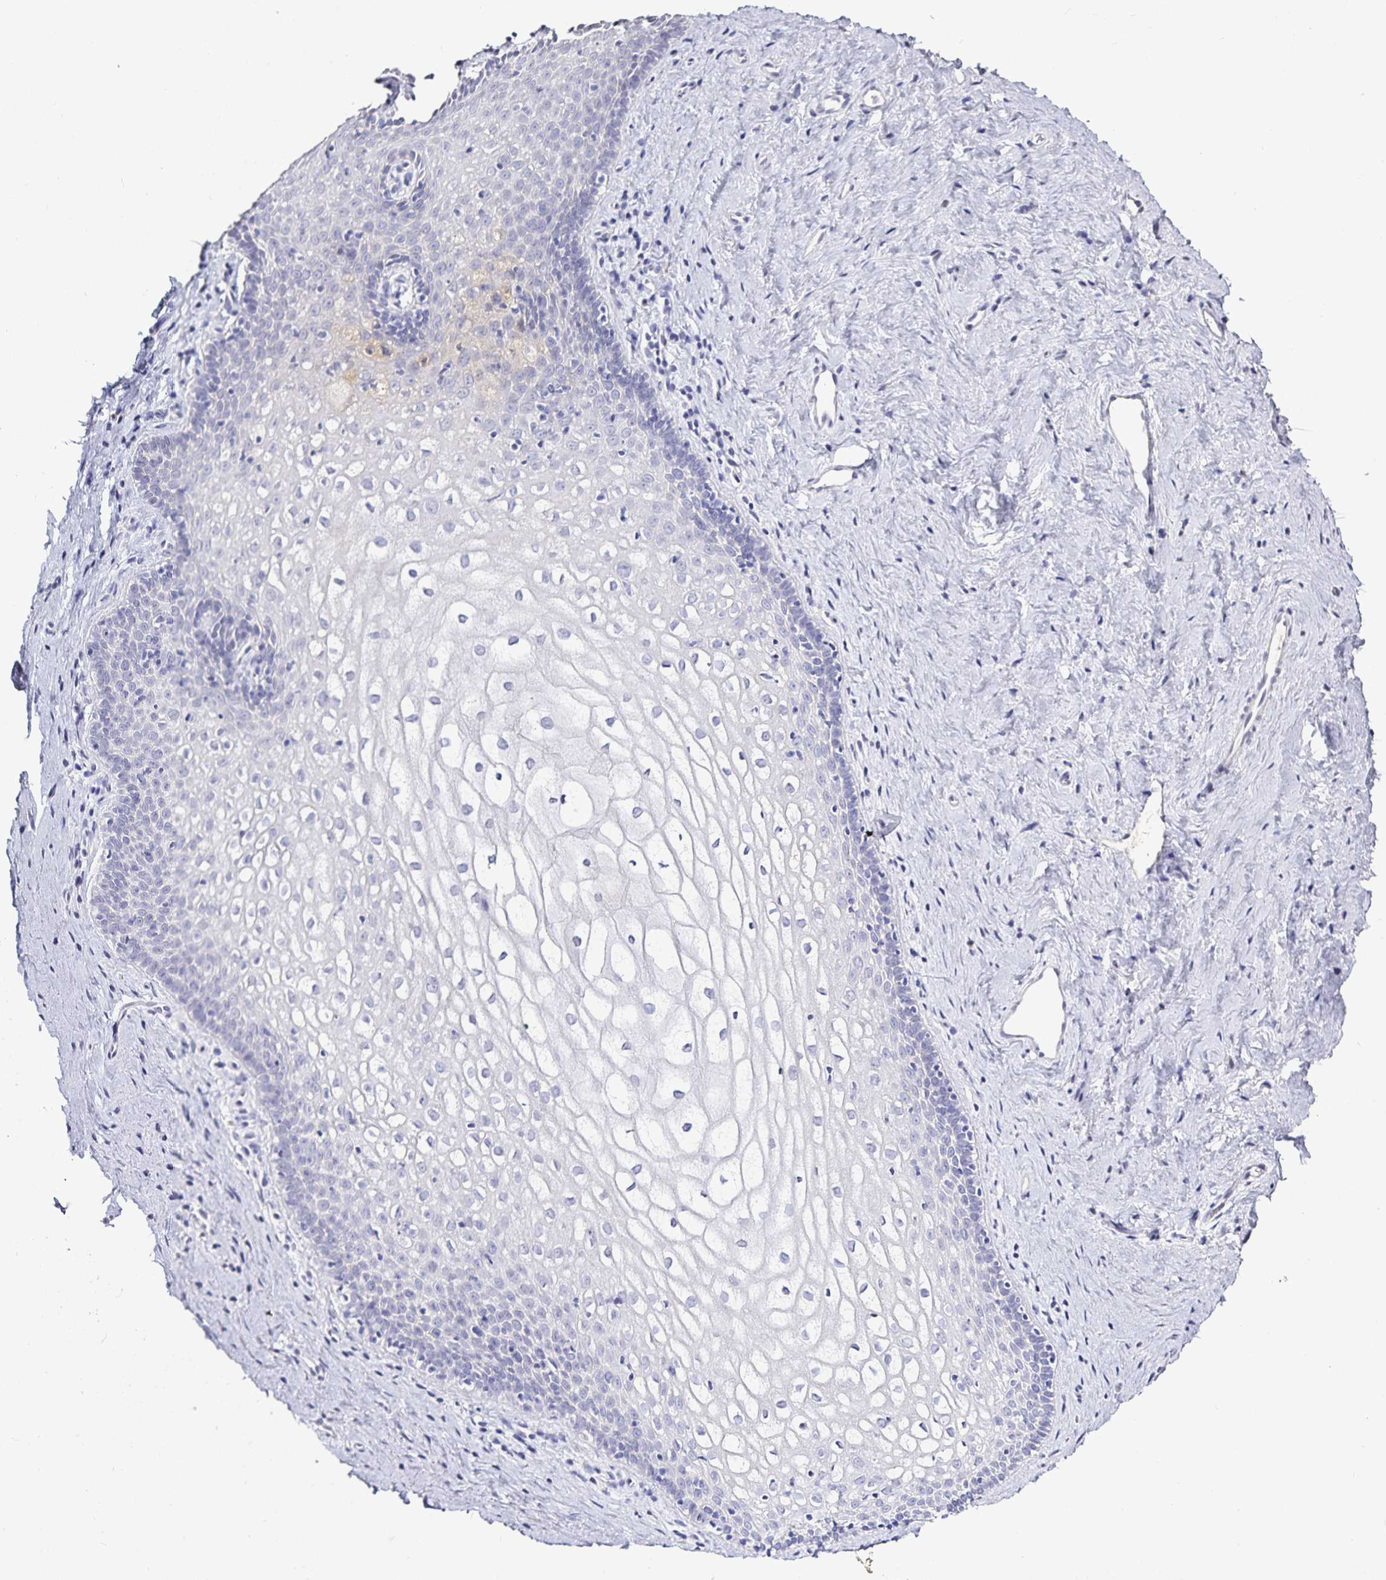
{"staining": {"intensity": "negative", "quantity": "none", "location": "none"}, "tissue": "vagina", "cell_type": "Squamous epithelial cells", "image_type": "normal", "snomed": [{"axis": "morphology", "description": "Normal tissue, NOS"}, {"axis": "topography", "description": "Vagina"}], "caption": "Image shows no protein expression in squamous epithelial cells of unremarkable vagina.", "gene": "TTR", "patient": {"sex": "female", "age": 45}}